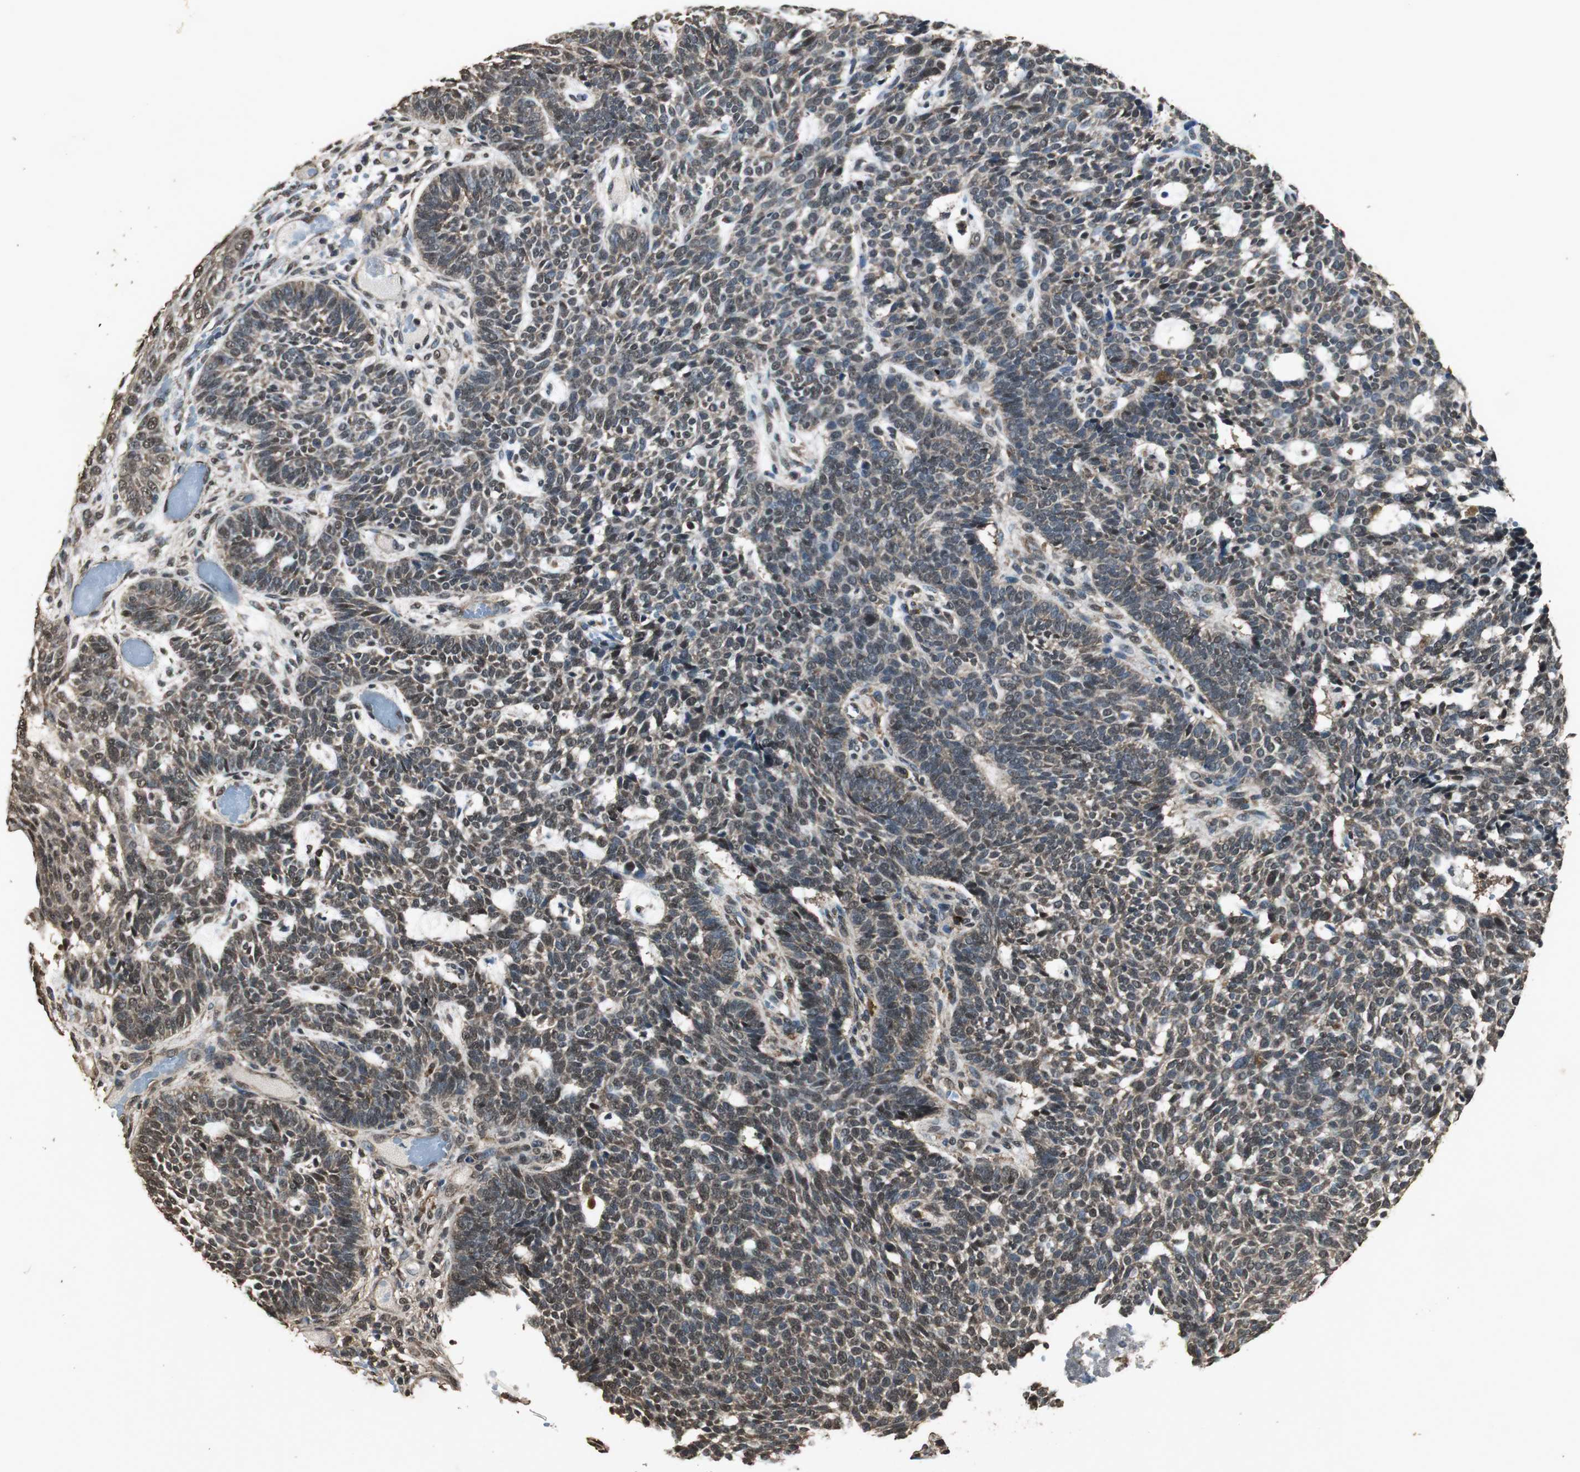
{"staining": {"intensity": "moderate", "quantity": ">75%", "location": "cytoplasmic/membranous,nuclear"}, "tissue": "skin cancer", "cell_type": "Tumor cells", "image_type": "cancer", "snomed": [{"axis": "morphology", "description": "Normal tissue, NOS"}, {"axis": "morphology", "description": "Basal cell carcinoma"}, {"axis": "topography", "description": "Skin"}], "caption": "High-power microscopy captured an immunohistochemistry (IHC) image of basal cell carcinoma (skin), revealing moderate cytoplasmic/membranous and nuclear expression in approximately >75% of tumor cells. The staining is performed using DAB (3,3'-diaminobenzidine) brown chromogen to label protein expression. The nuclei are counter-stained blue using hematoxylin.", "gene": "PPP1R13B", "patient": {"sex": "male", "age": 87}}